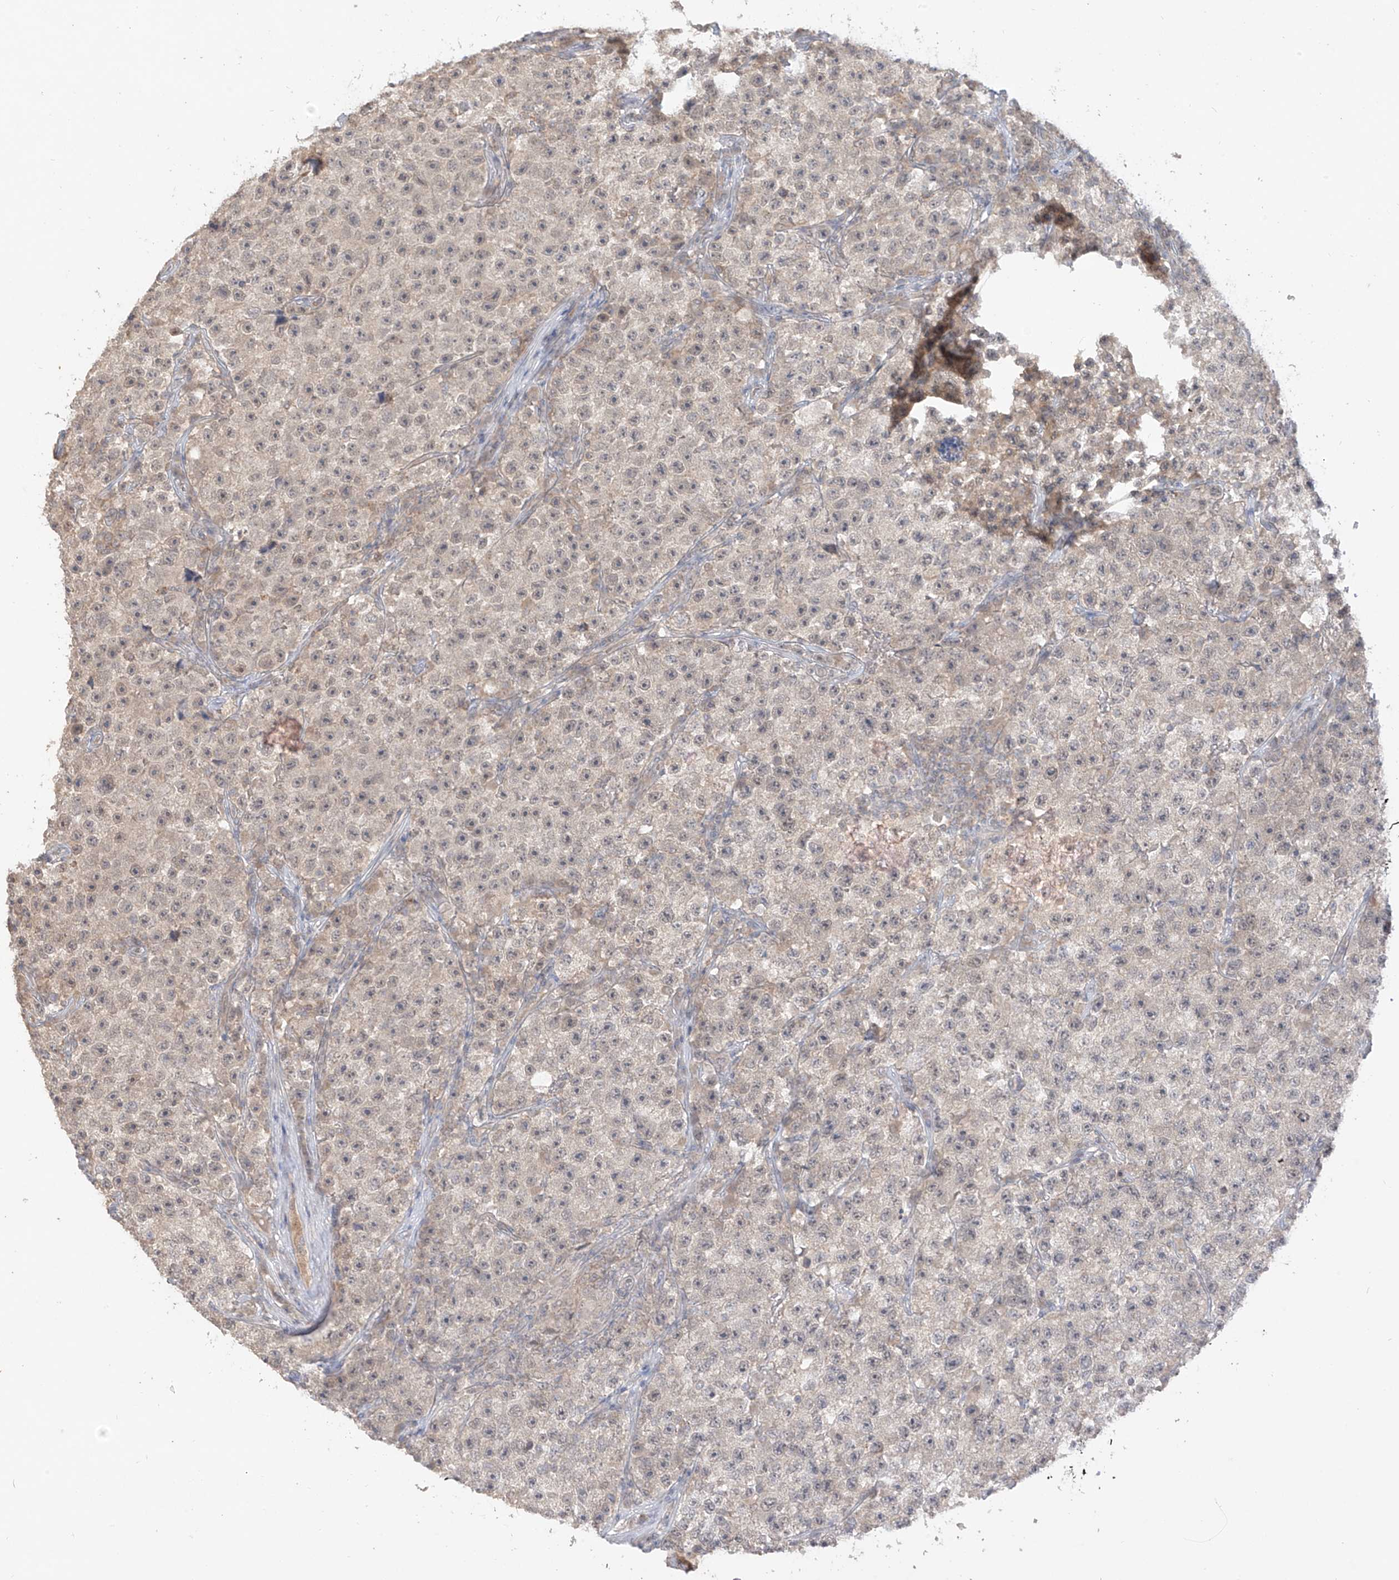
{"staining": {"intensity": "weak", "quantity": "<25%", "location": "nuclear"}, "tissue": "testis cancer", "cell_type": "Tumor cells", "image_type": "cancer", "snomed": [{"axis": "morphology", "description": "Seminoma, NOS"}, {"axis": "topography", "description": "Testis"}], "caption": "Immunohistochemistry (IHC) of human testis seminoma exhibits no positivity in tumor cells. (DAB IHC visualized using brightfield microscopy, high magnification).", "gene": "ANGEL2", "patient": {"sex": "male", "age": 22}}